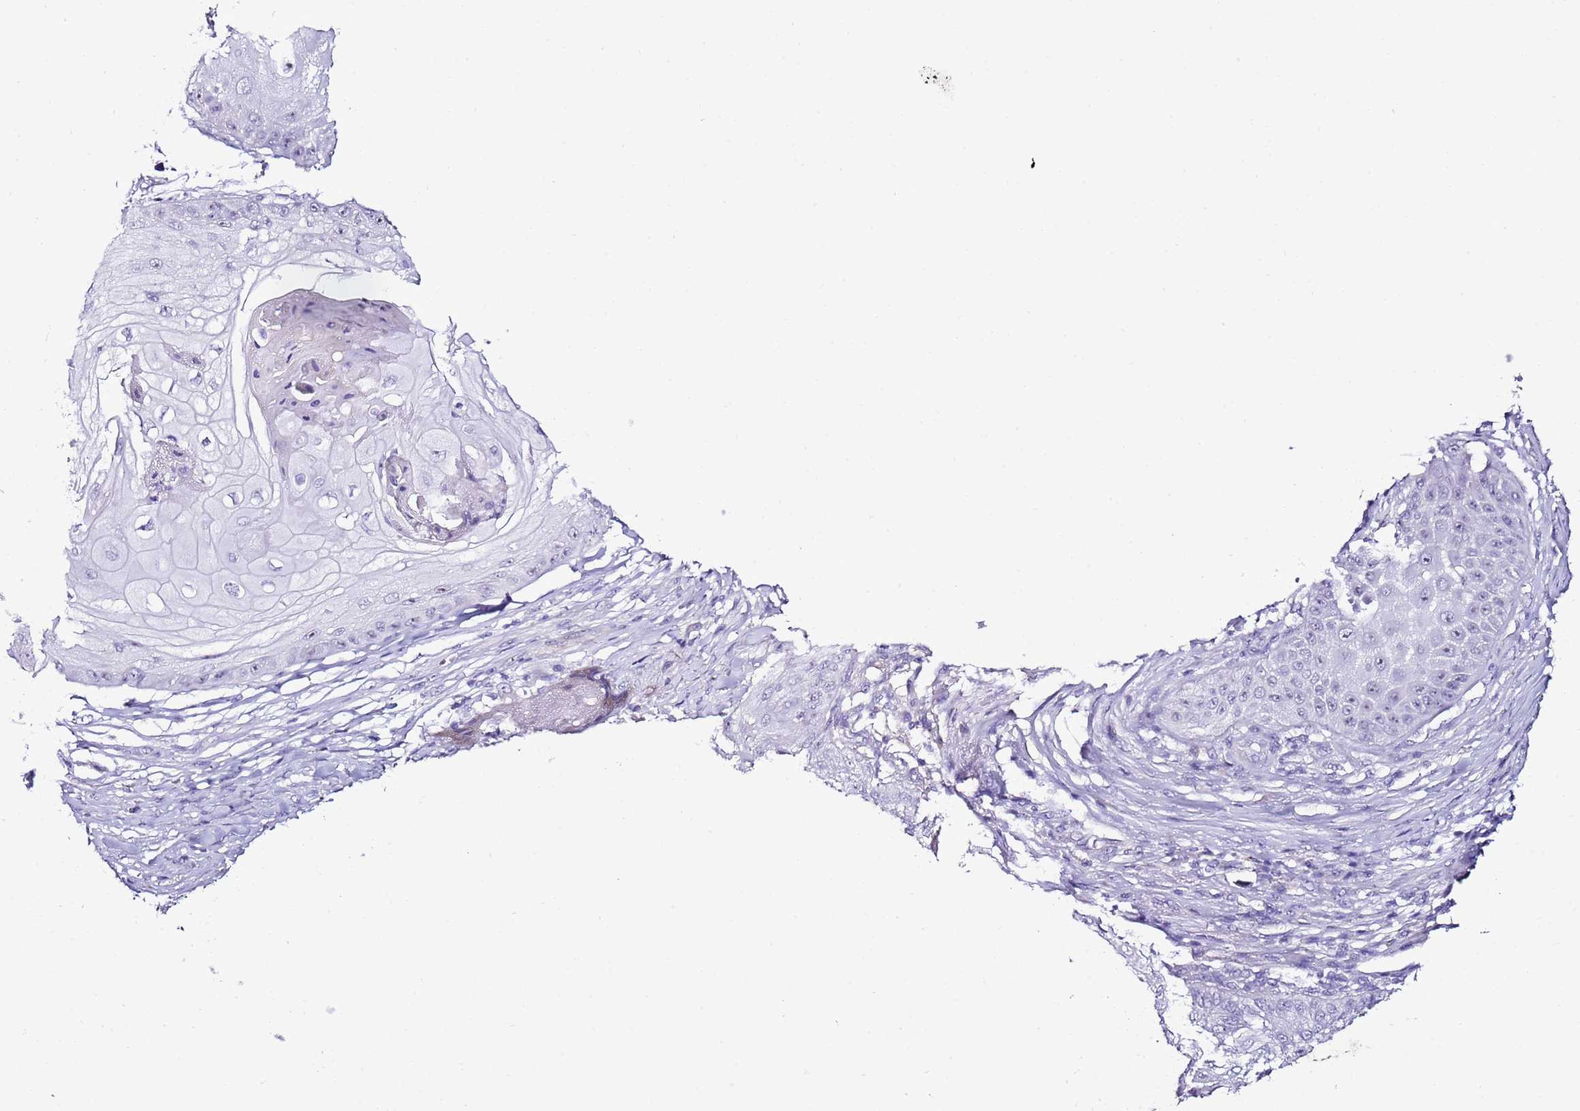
{"staining": {"intensity": "negative", "quantity": "none", "location": "none"}, "tissue": "skin cancer", "cell_type": "Tumor cells", "image_type": "cancer", "snomed": [{"axis": "morphology", "description": "Squamous cell carcinoma, NOS"}, {"axis": "topography", "description": "Skin"}], "caption": "IHC photomicrograph of neoplastic tissue: human skin cancer (squamous cell carcinoma) stained with DAB (3,3'-diaminobenzidine) shows no significant protein expression in tumor cells. (DAB immunohistochemistry visualized using brightfield microscopy, high magnification).", "gene": "HGD", "patient": {"sex": "male", "age": 70}}